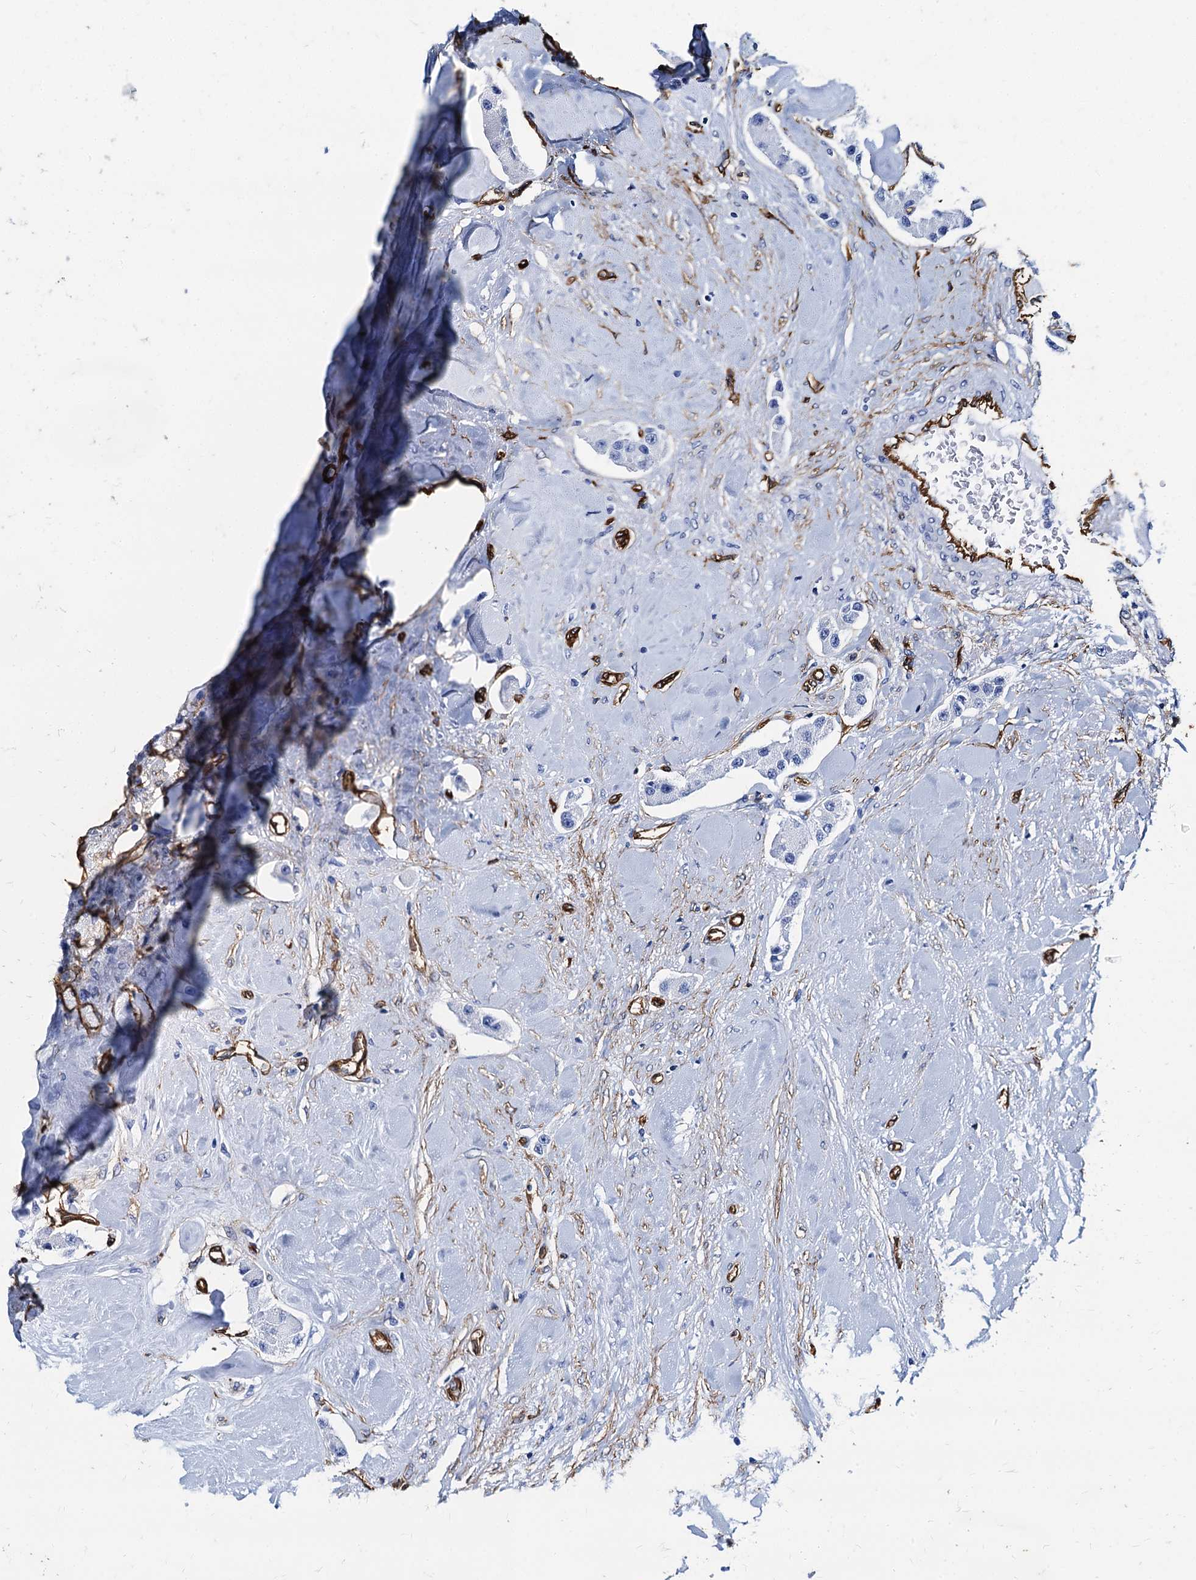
{"staining": {"intensity": "negative", "quantity": "none", "location": "none"}, "tissue": "carcinoid", "cell_type": "Tumor cells", "image_type": "cancer", "snomed": [{"axis": "morphology", "description": "Carcinoid, malignant, NOS"}, {"axis": "topography", "description": "Pancreas"}], "caption": "Immunohistochemical staining of malignant carcinoid demonstrates no significant staining in tumor cells.", "gene": "CAVIN2", "patient": {"sex": "male", "age": 41}}